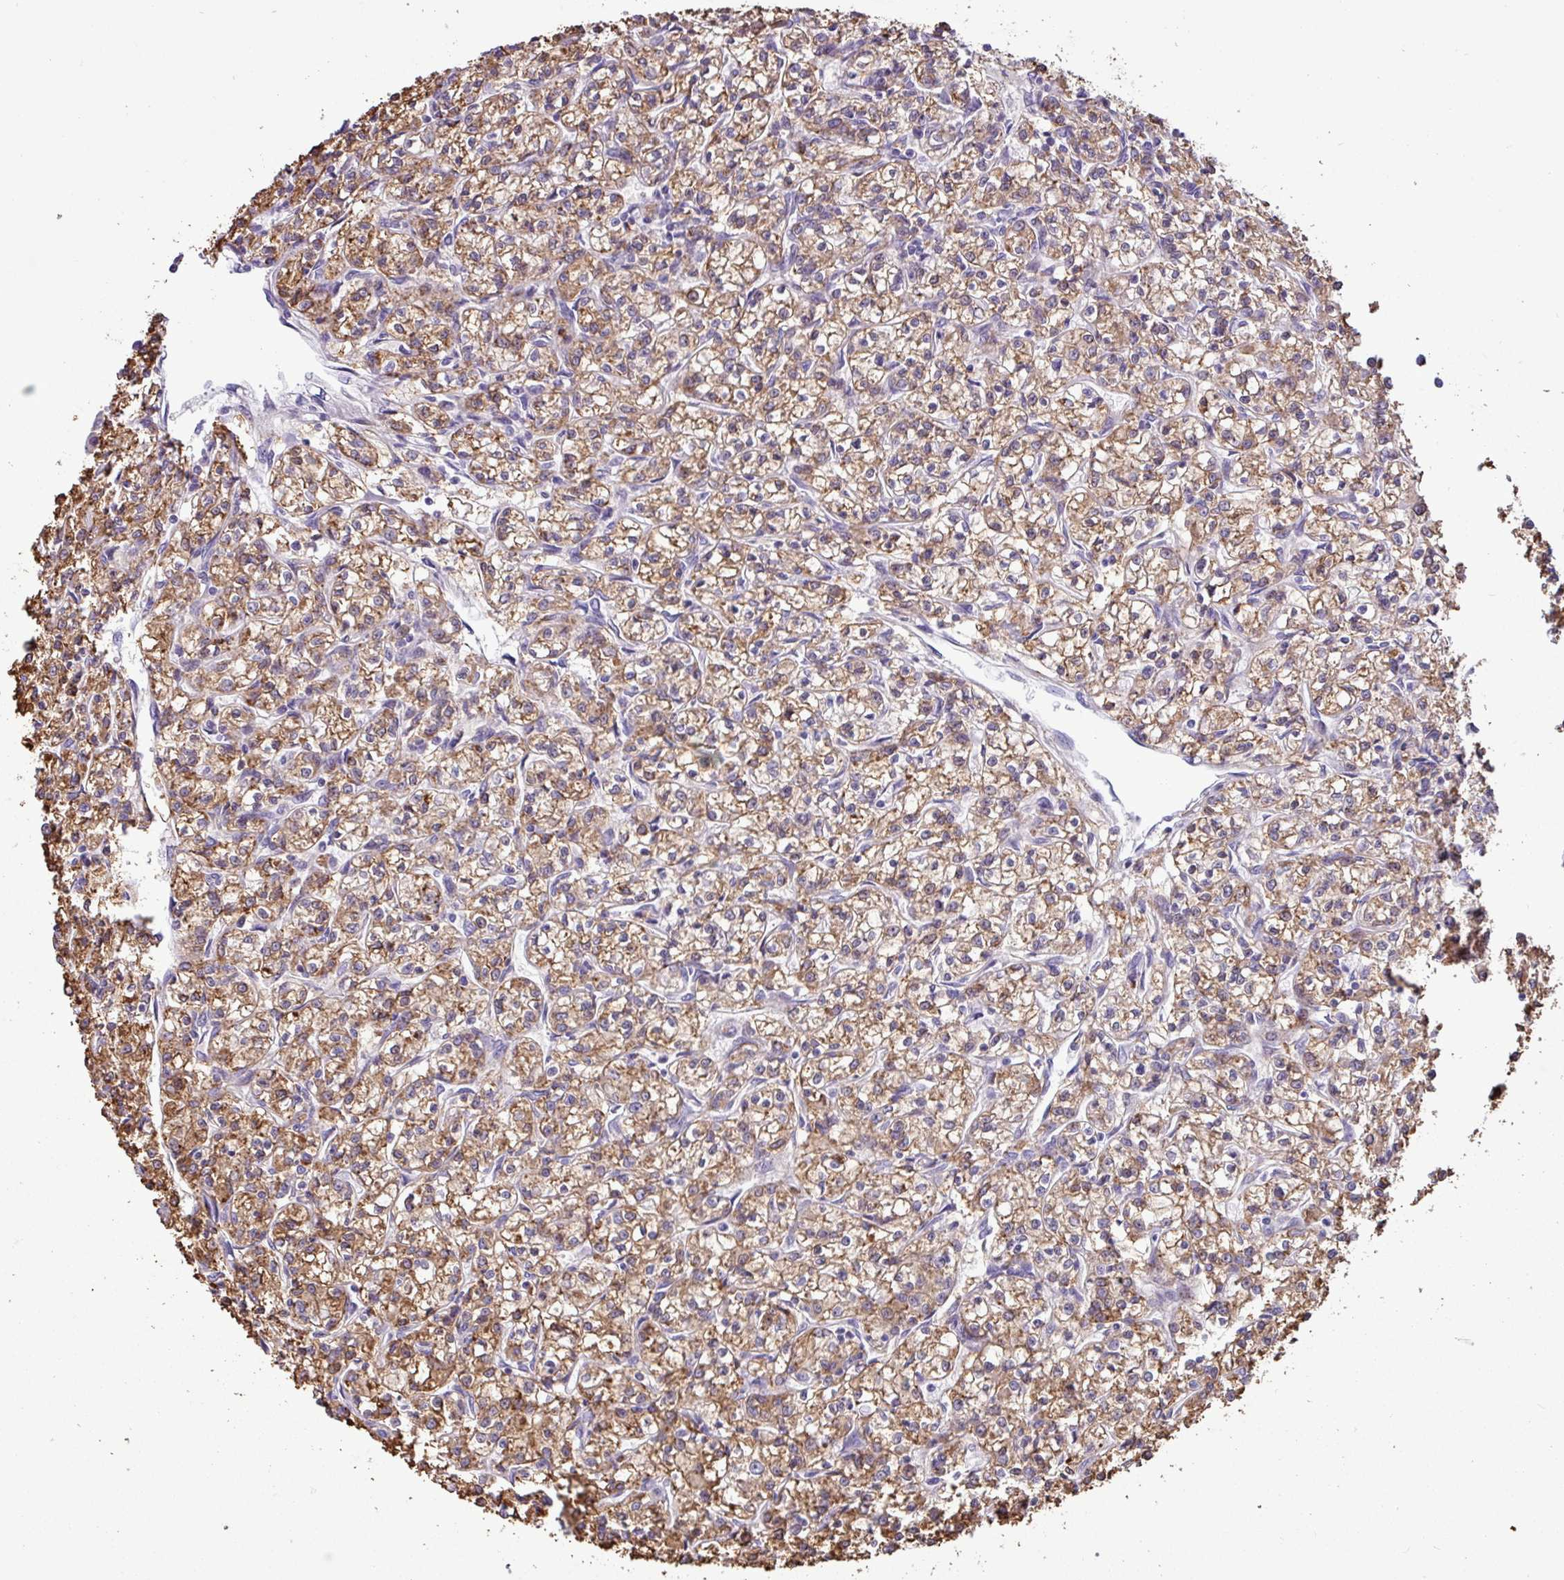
{"staining": {"intensity": "moderate", "quantity": ">75%", "location": "cytoplasmic/membranous"}, "tissue": "renal cancer", "cell_type": "Tumor cells", "image_type": "cancer", "snomed": [{"axis": "morphology", "description": "Adenocarcinoma, NOS"}, {"axis": "topography", "description": "Kidney"}], "caption": "Brown immunohistochemical staining in renal cancer demonstrates moderate cytoplasmic/membranous positivity in about >75% of tumor cells.", "gene": "PNLDC1", "patient": {"sex": "female", "age": 59}}